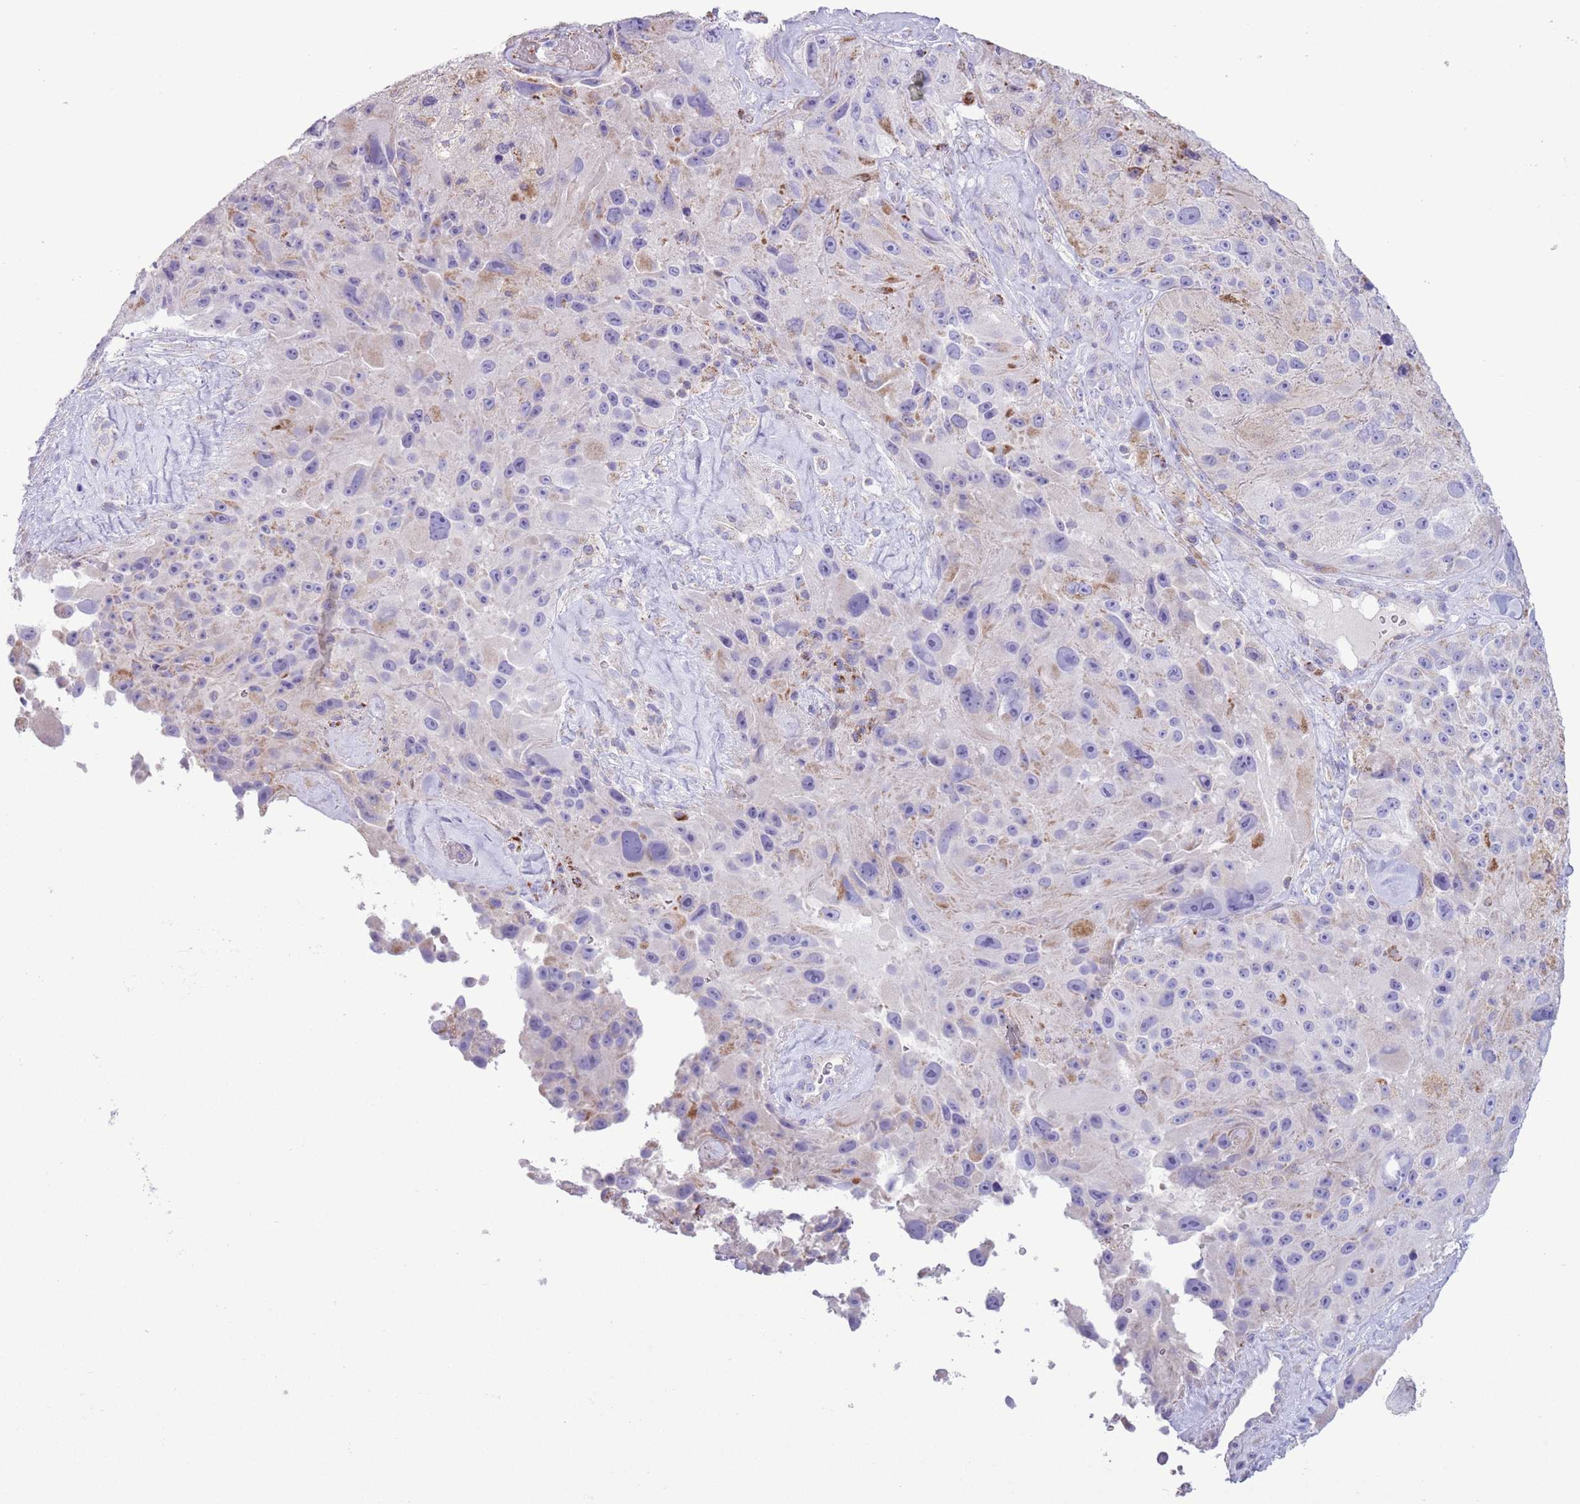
{"staining": {"intensity": "negative", "quantity": "none", "location": "none"}, "tissue": "melanoma", "cell_type": "Tumor cells", "image_type": "cancer", "snomed": [{"axis": "morphology", "description": "Malignant melanoma, Metastatic site"}, {"axis": "topography", "description": "Lymph node"}], "caption": "DAB (3,3'-diaminobenzidine) immunohistochemical staining of melanoma displays no significant positivity in tumor cells.", "gene": "ATP6V1B1", "patient": {"sex": "male", "age": 62}}